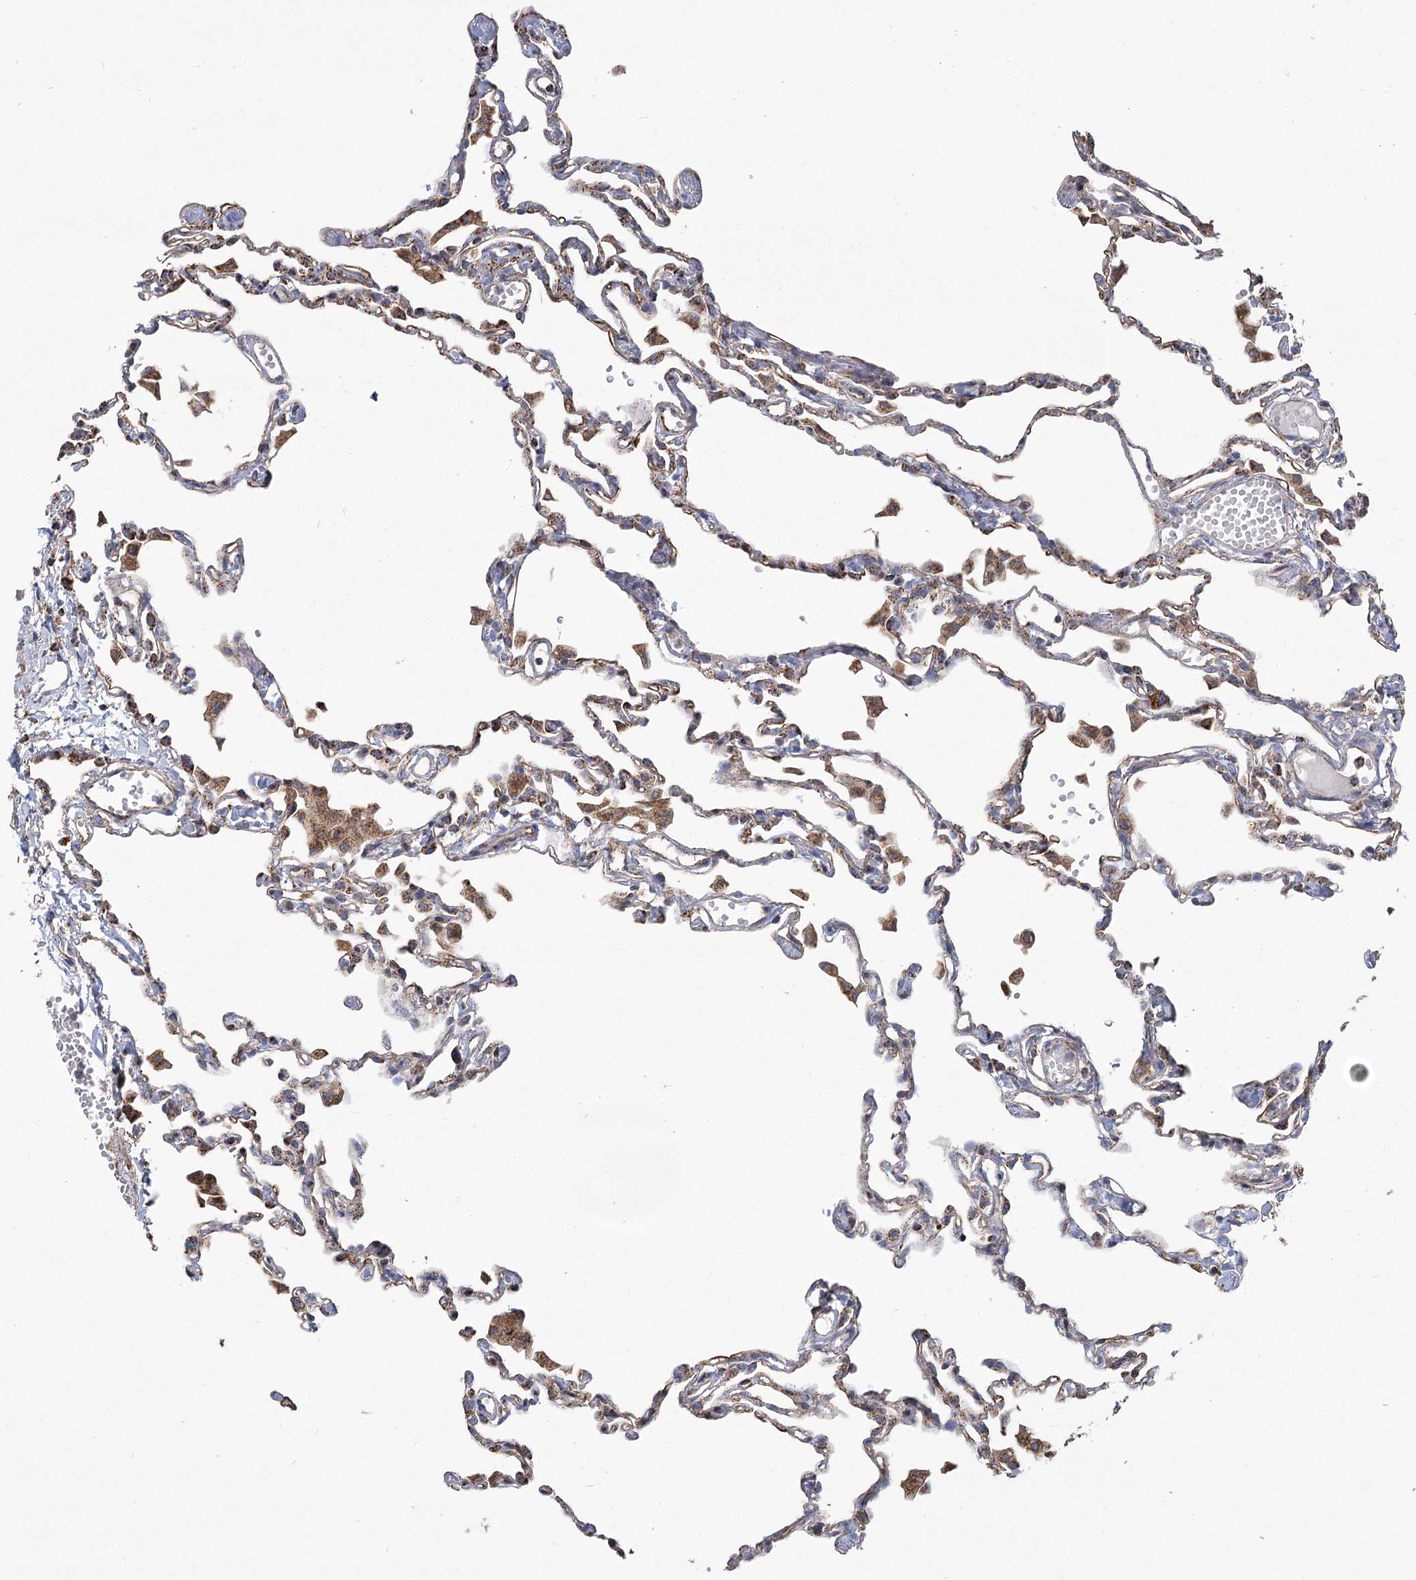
{"staining": {"intensity": "strong", "quantity": "25%-75%", "location": "cytoplasmic/membranous"}, "tissue": "lung", "cell_type": "Alveolar cells", "image_type": "normal", "snomed": [{"axis": "morphology", "description": "Normal tissue, NOS"}, {"axis": "topography", "description": "Lung"}], "caption": "A brown stain highlights strong cytoplasmic/membranous expression of a protein in alveolar cells of unremarkable human lung.", "gene": "RANBP3L", "patient": {"sex": "female", "age": 49}}